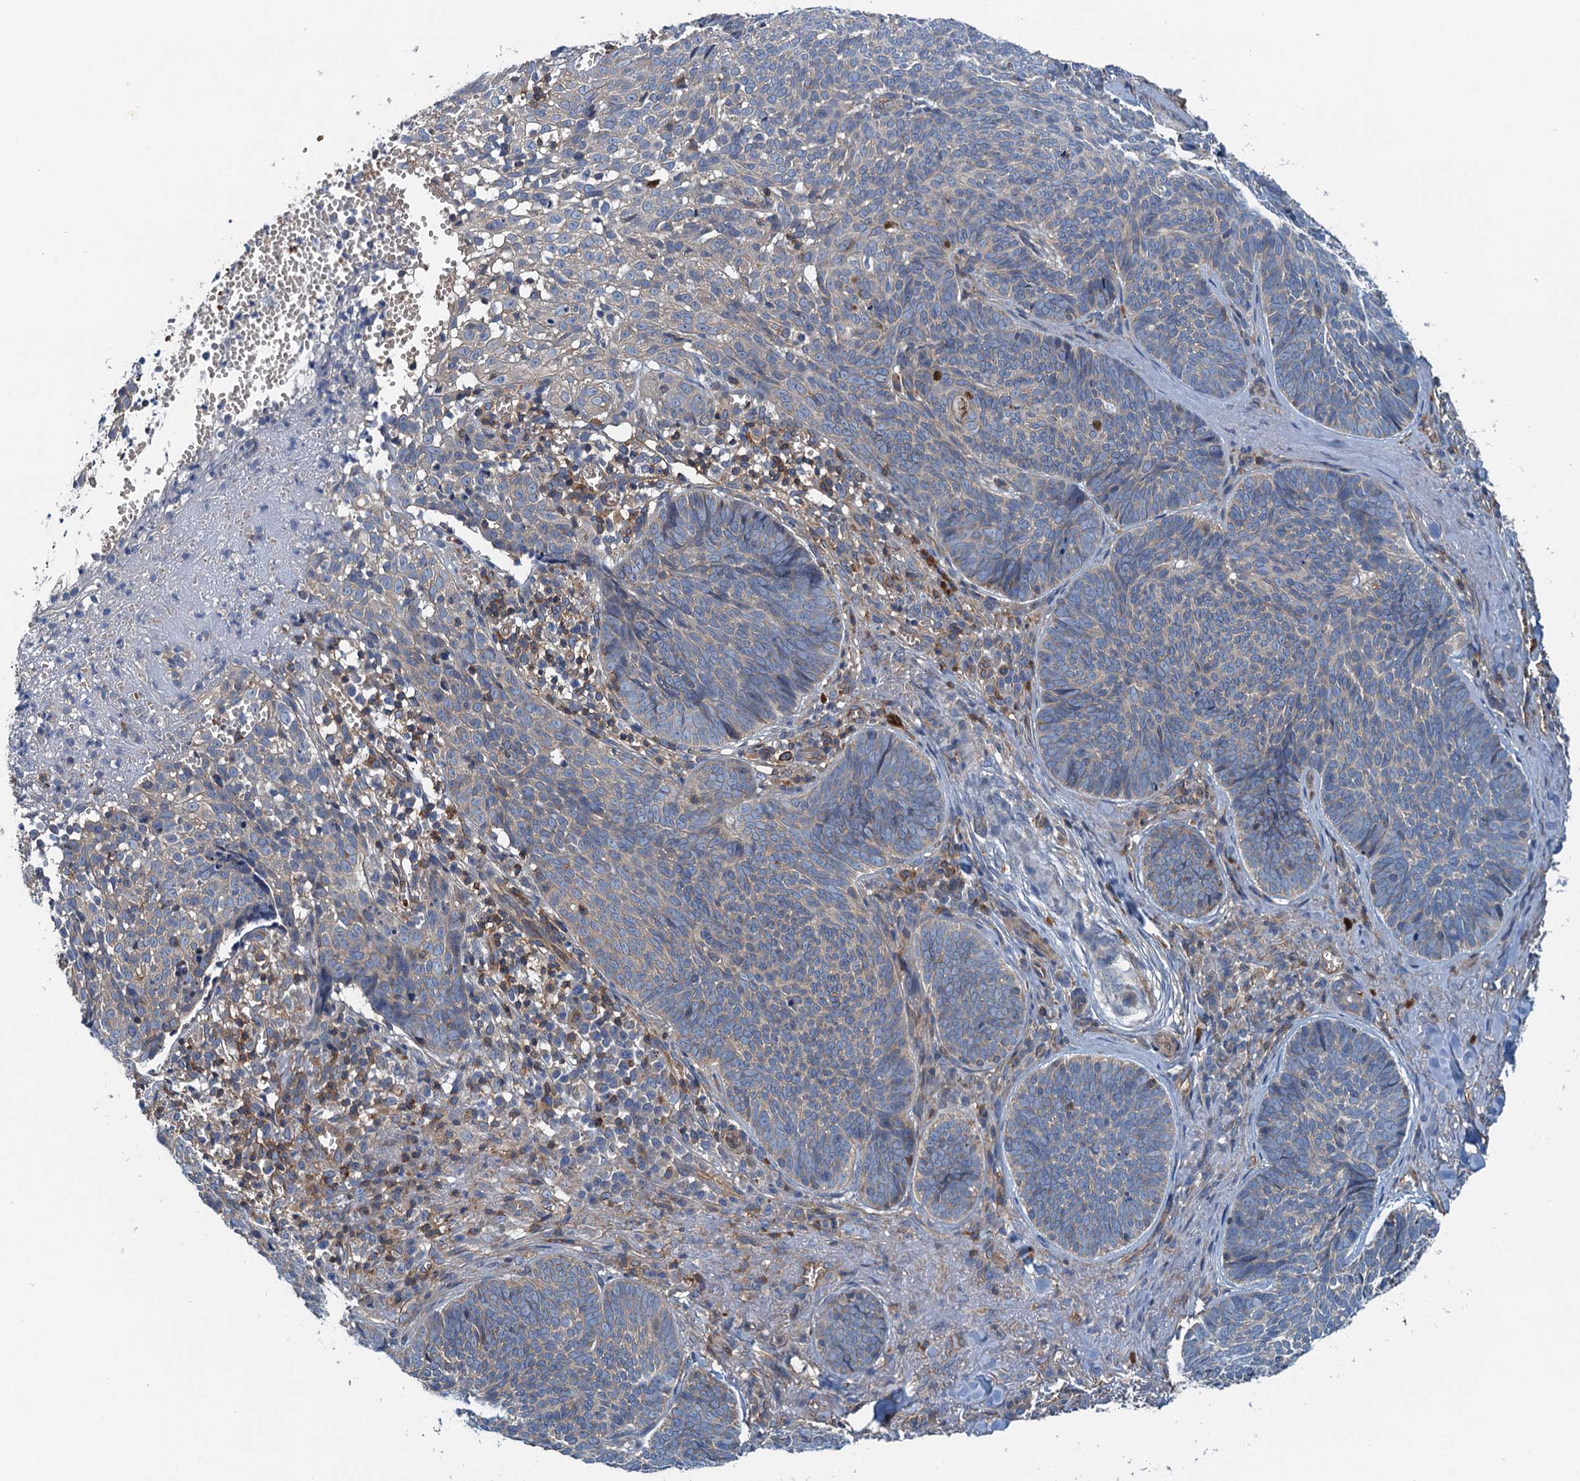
{"staining": {"intensity": "weak", "quantity": "<25%", "location": "cytoplasmic/membranous"}, "tissue": "skin cancer", "cell_type": "Tumor cells", "image_type": "cancer", "snomed": [{"axis": "morphology", "description": "Basal cell carcinoma"}, {"axis": "topography", "description": "Skin"}], "caption": "A micrograph of human skin basal cell carcinoma is negative for staining in tumor cells. Nuclei are stained in blue.", "gene": "ROGDI", "patient": {"sex": "female", "age": 74}}